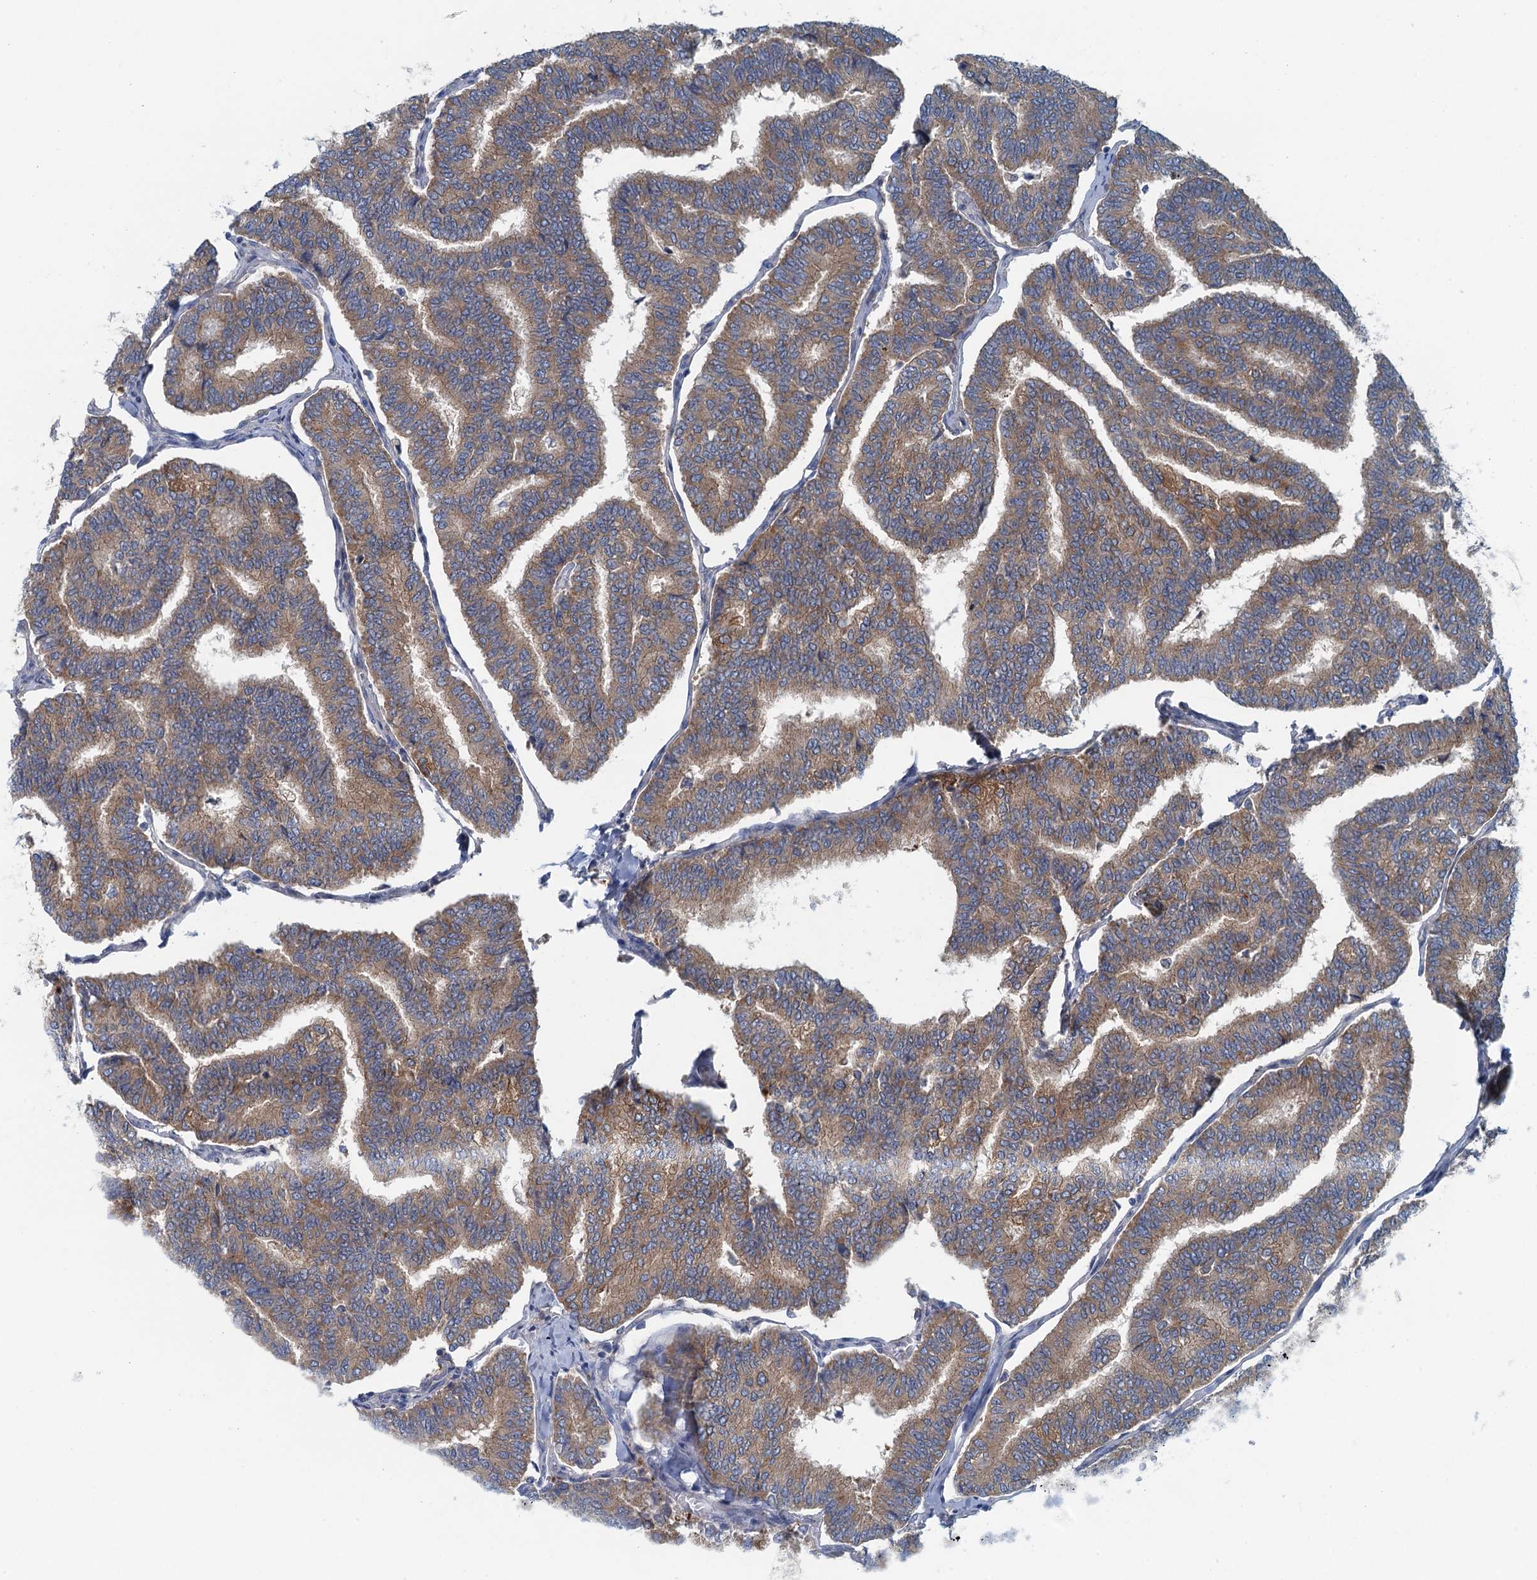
{"staining": {"intensity": "moderate", "quantity": ">75%", "location": "cytoplasmic/membranous"}, "tissue": "thyroid cancer", "cell_type": "Tumor cells", "image_type": "cancer", "snomed": [{"axis": "morphology", "description": "Papillary adenocarcinoma, NOS"}, {"axis": "topography", "description": "Thyroid gland"}], "caption": "Thyroid cancer was stained to show a protein in brown. There is medium levels of moderate cytoplasmic/membranous expression in approximately >75% of tumor cells.", "gene": "MYDGF", "patient": {"sex": "female", "age": 35}}